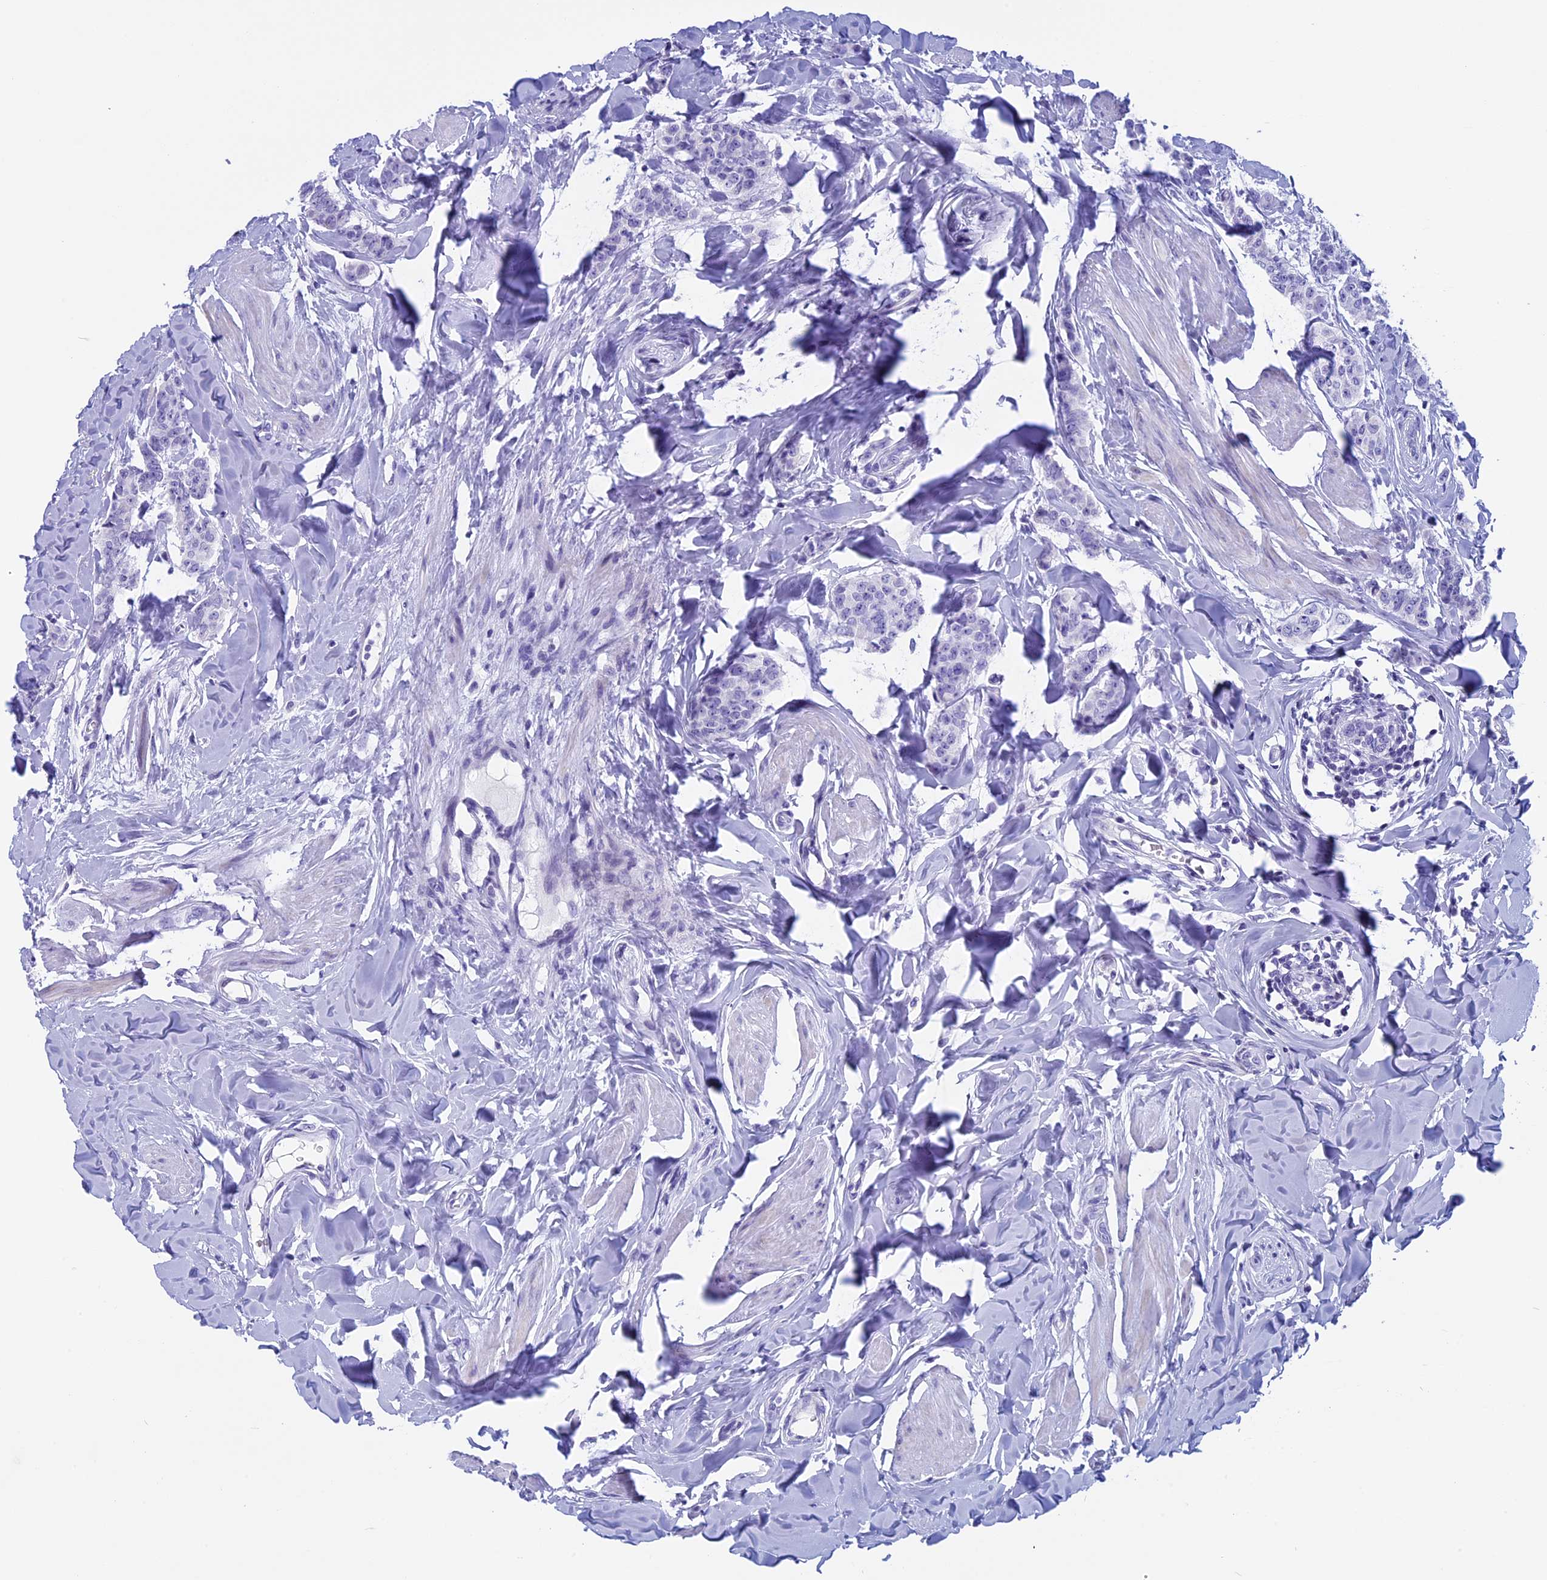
{"staining": {"intensity": "negative", "quantity": "none", "location": "none"}, "tissue": "breast cancer", "cell_type": "Tumor cells", "image_type": "cancer", "snomed": [{"axis": "morphology", "description": "Duct carcinoma"}, {"axis": "topography", "description": "Breast"}], "caption": "Tumor cells show no significant positivity in breast invasive ductal carcinoma. (DAB immunohistochemistry, high magnification).", "gene": "ZNF563", "patient": {"sex": "female", "age": 40}}